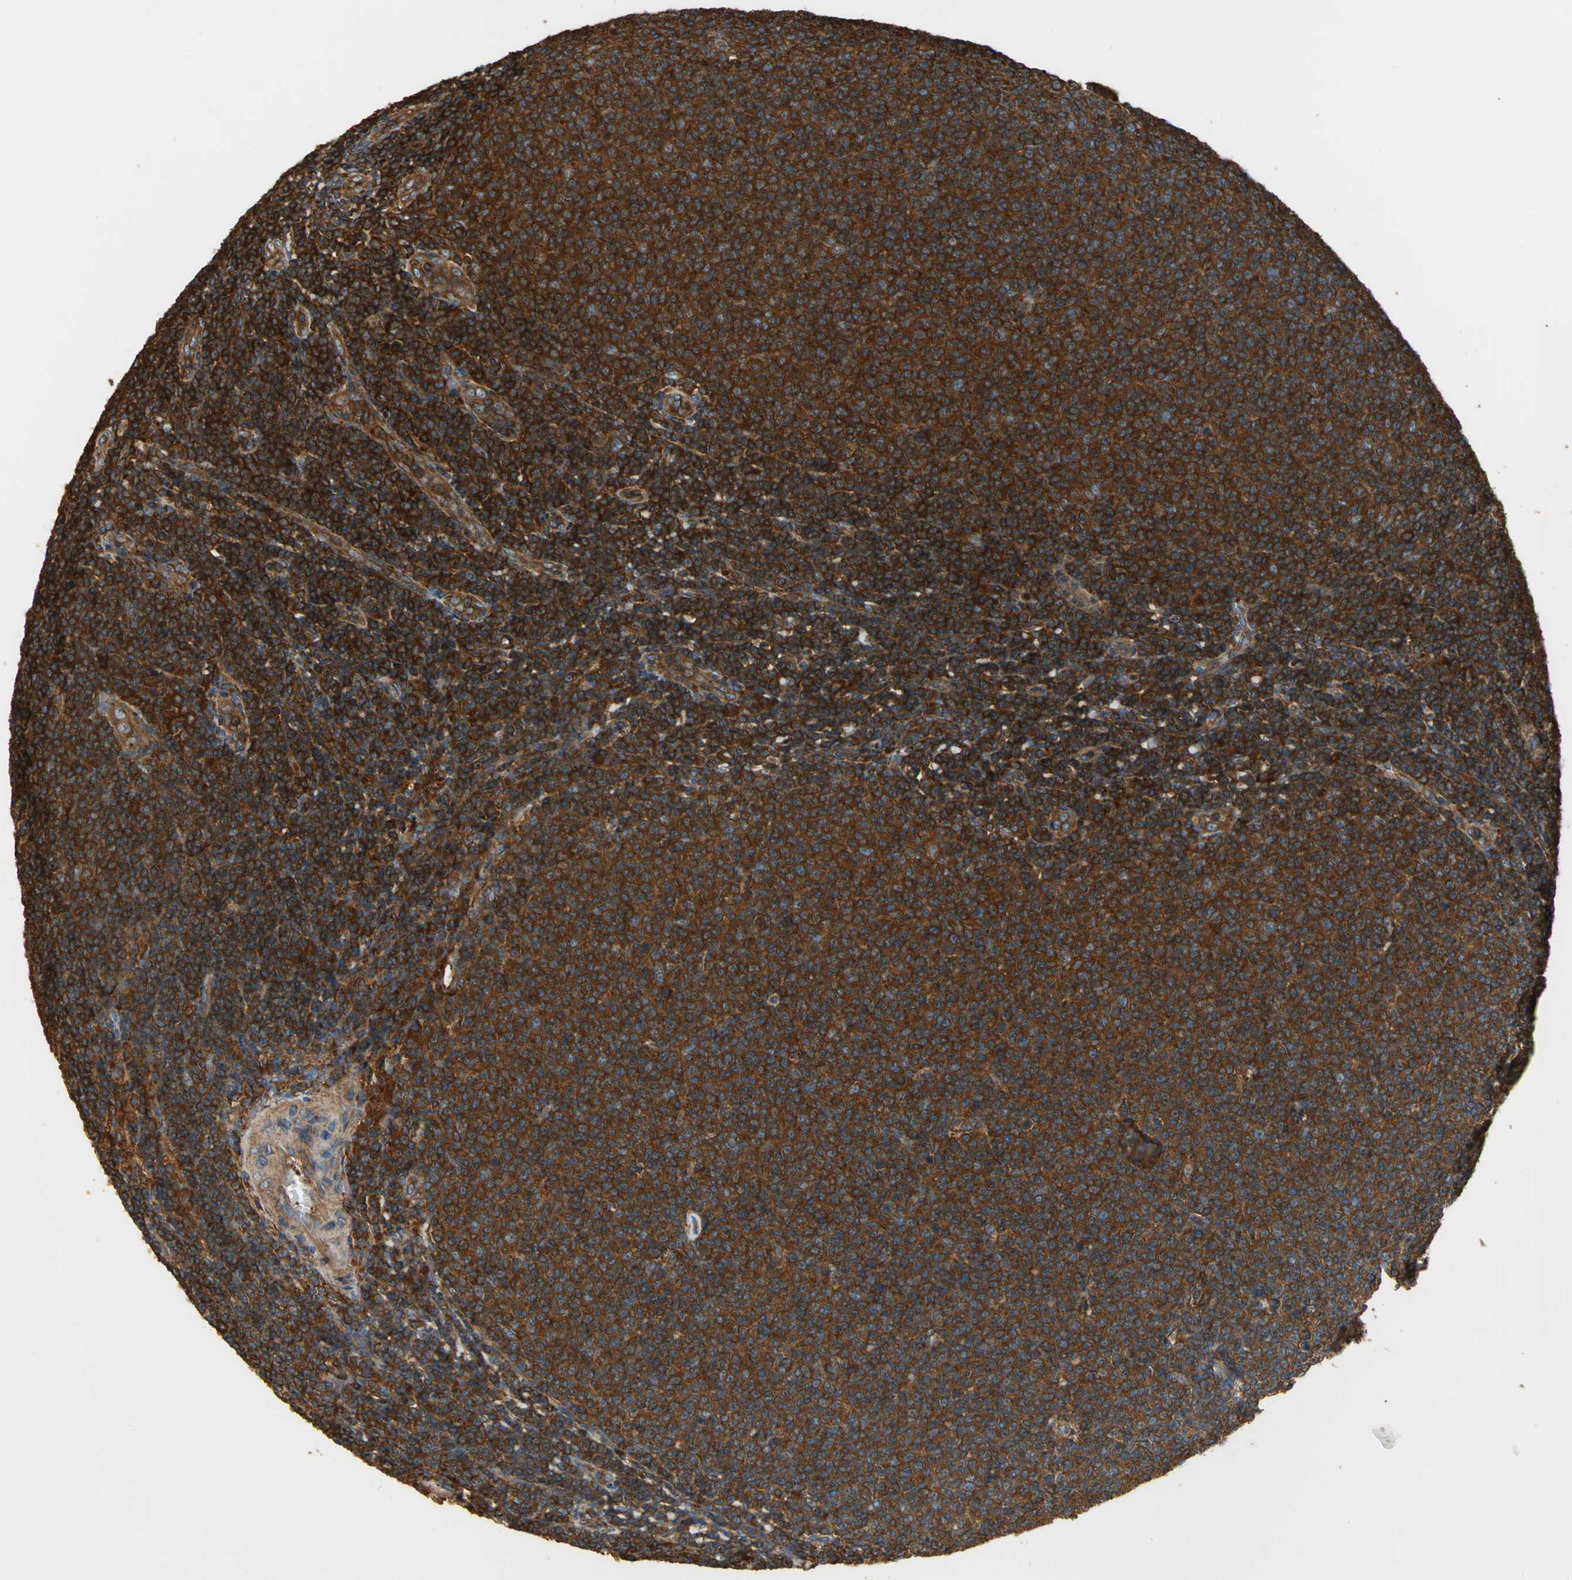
{"staining": {"intensity": "strong", "quantity": ">75%", "location": "cytoplasmic/membranous"}, "tissue": "lymphoma", "cell_type": "Tumor cells", "image_type": "cancer", "snomed": [{"axis": "morphology", "description": "Malignant lymphoma, non-Hodgkin's type, Low grade"}, {"axis": "topography", "description": "Lymph node"}], "caption": "An image of human low-grade malignant lymphoma, non-Hodgkin's type stained for a protein shows strong cytoplasmic/membranous brown staining in tumor cells.", "gene": "TLN1", "patient": {"sex": "male", "age": 66}}